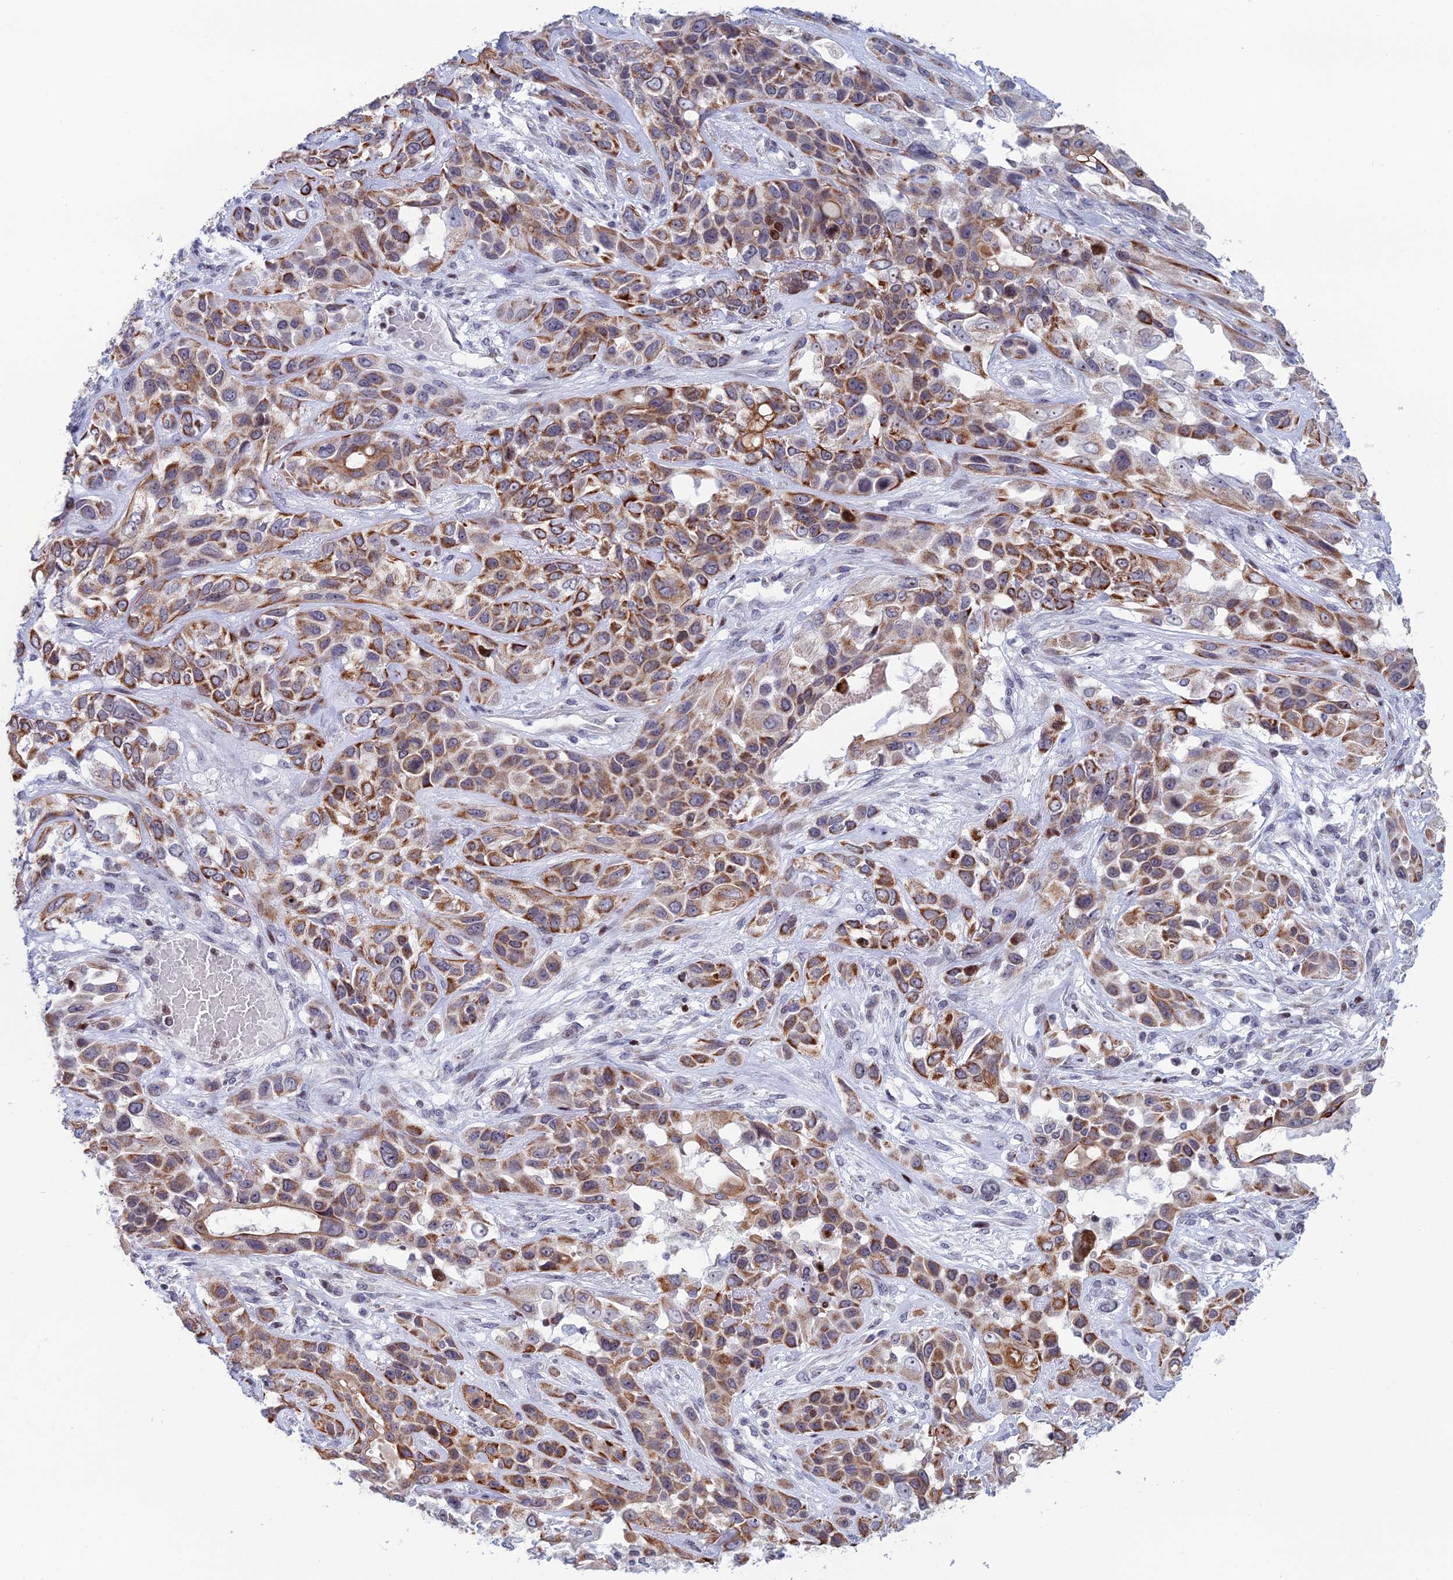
{"staining": {"intensity": "moderate", "quantity": ">75%", "location": "cytoplasmic/membranous"}, "tissue": "lung cancer", "cell_type": "Tumor cells", "image_type": "cancer", "snomed": [{"axis": "morphology", "description": "Squamous cell carcinoma, NOS"}, {"axis": "topography", "description": "Lung"}], "caption": "Immunohistochemical staining of lung cancer (squamous cell carcinoma) exhibits medium levels of moderate cytoplasmic/membranous protein positivity in about >75% of tumor cells.", "gene": "AFF3", "patient": {"sex": "female", "age": 70}}